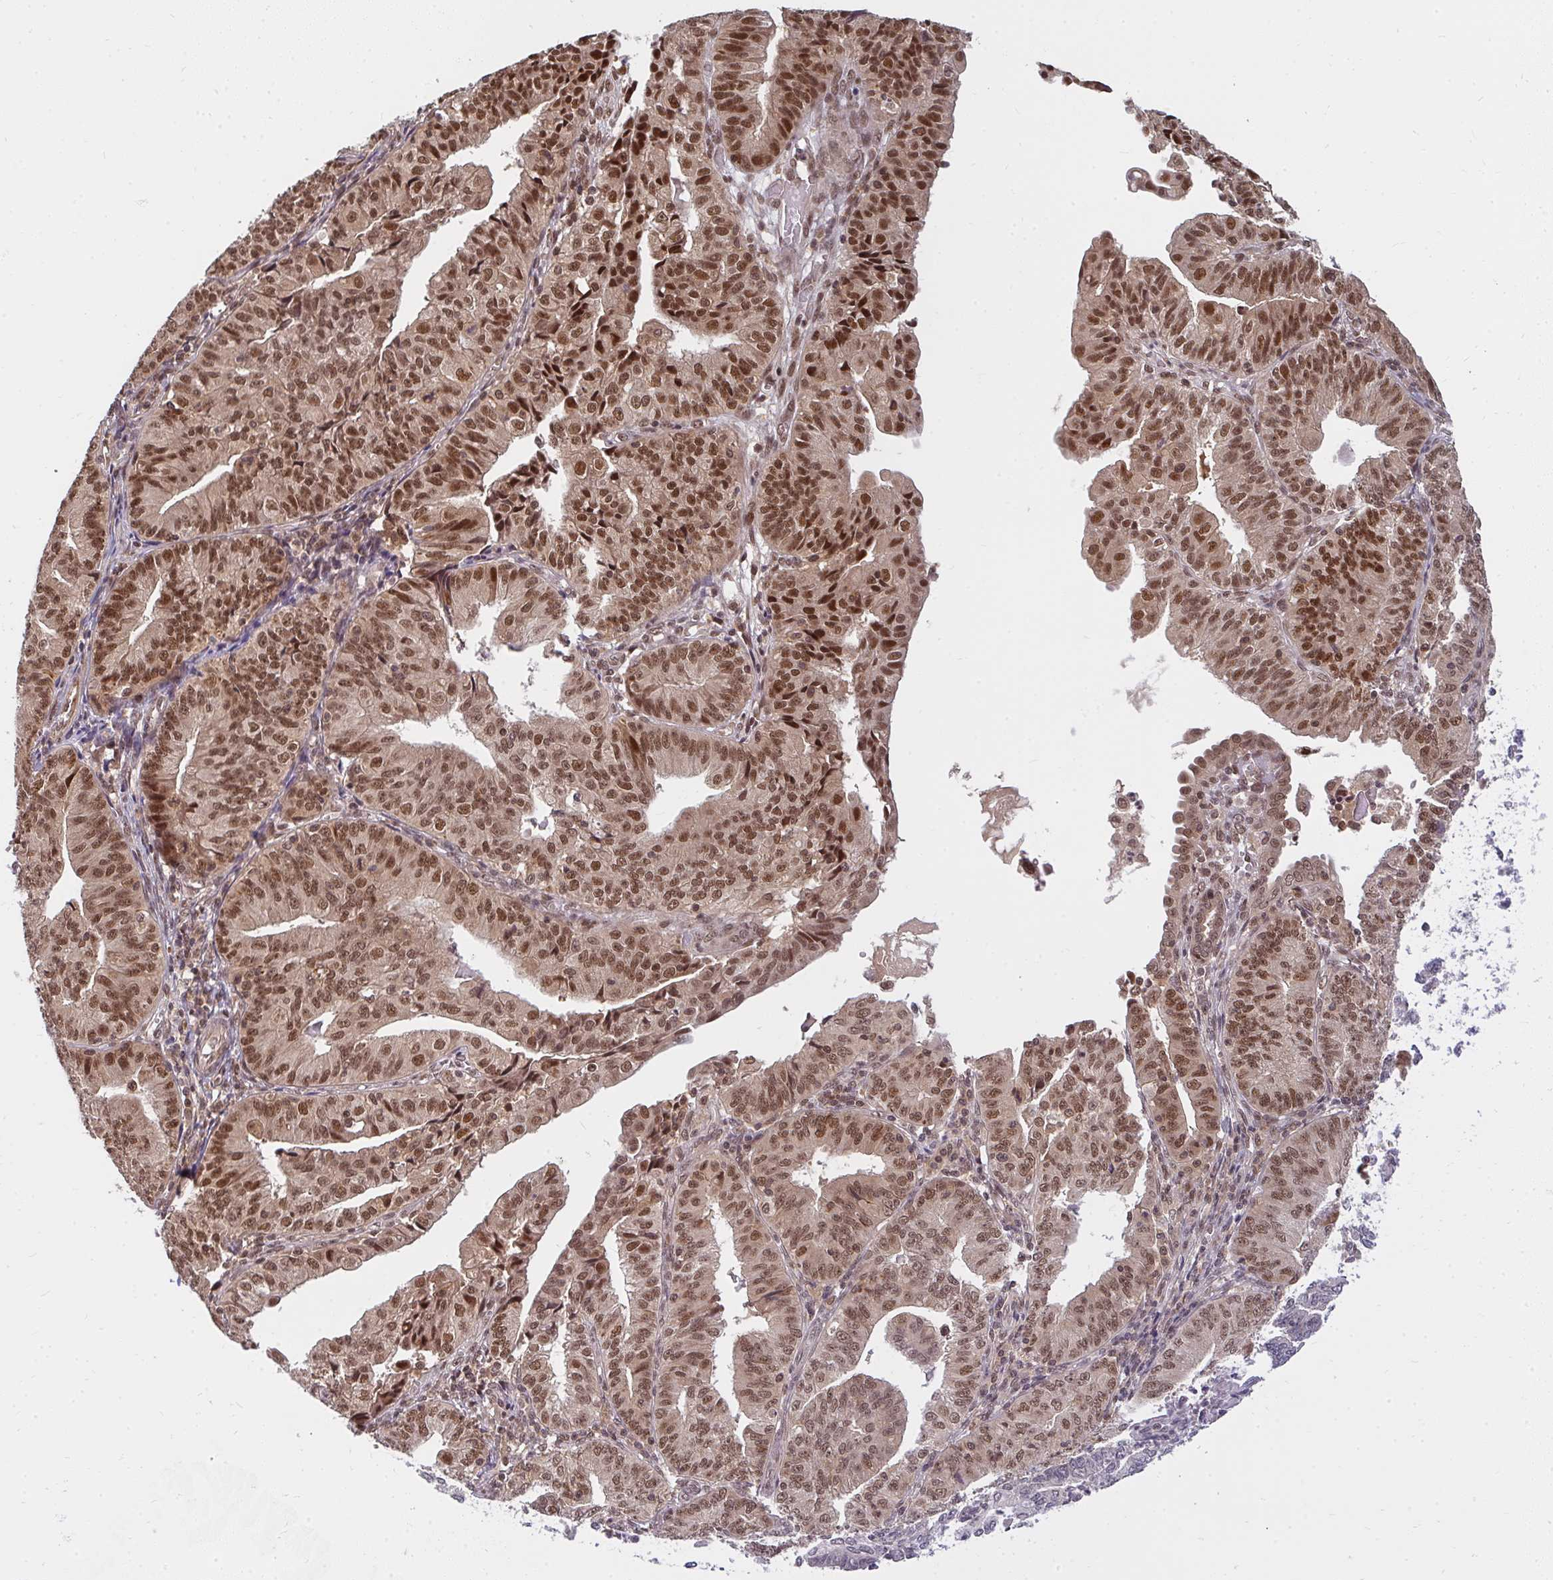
{"staining": {"intensity": "moderate", "quantity": ">75%", "location": "nuclear"}, "tissue": "endometrial cancer", "cell_type": "Tumor cells", "image_type": "cancer", "snomed": [{"axis": "morphology", "description": "Adenocarcinoma, NOS"}, {"axis": "topography", "description": "Endometrium"}], "caption": "IHC (DAB) staining of human endometrial adenocarcinoma displays moderate nuclear protein positivity in about >75% of tumor cells. (IHC, brightfield microscopy, high magnification).", "gene": "GTF3C6", "patient": {"sex": "female", "age": 56}}